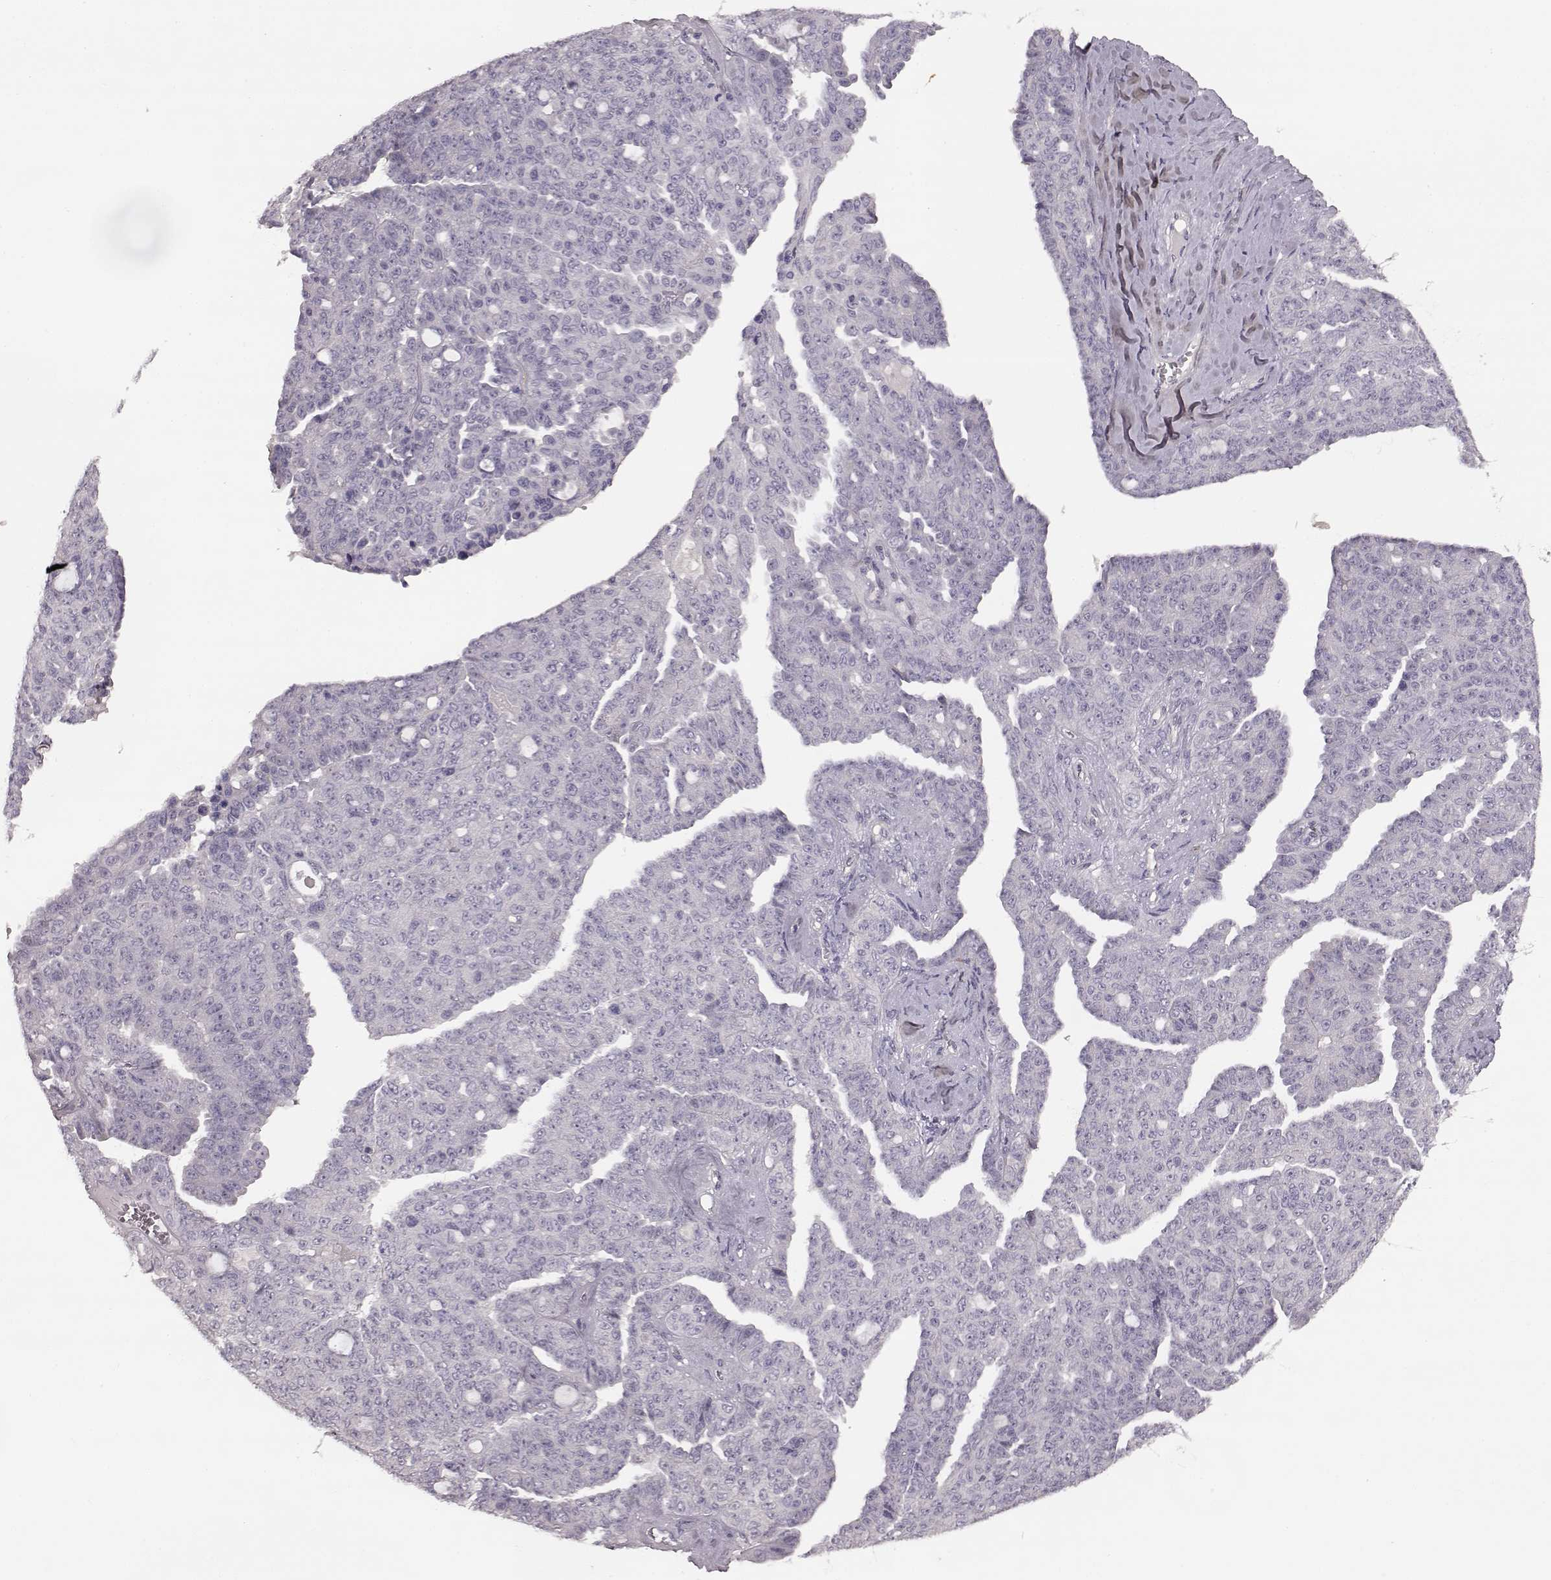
{"staining": {"intensity": "negative", "quantity": "none", "location": "none"}, "tissue": "ovarian cancer", "cell_type": "Tumor cells", "image_type": "cancer", "snomed": [{"axis": "morphology", "description": "Cystadenocarcinoma, serous, NOS"}, {"axis": "topography", "description": "Ovary"}], "caption": "Immunohistochemistry photomicrograph of human serous cystadenocarcinoma (ovarian) stained for a protein (brown), which displays no expression in tumor cells.", "gene": "GHR", "patient": {"sex": "female", "age": 71}}